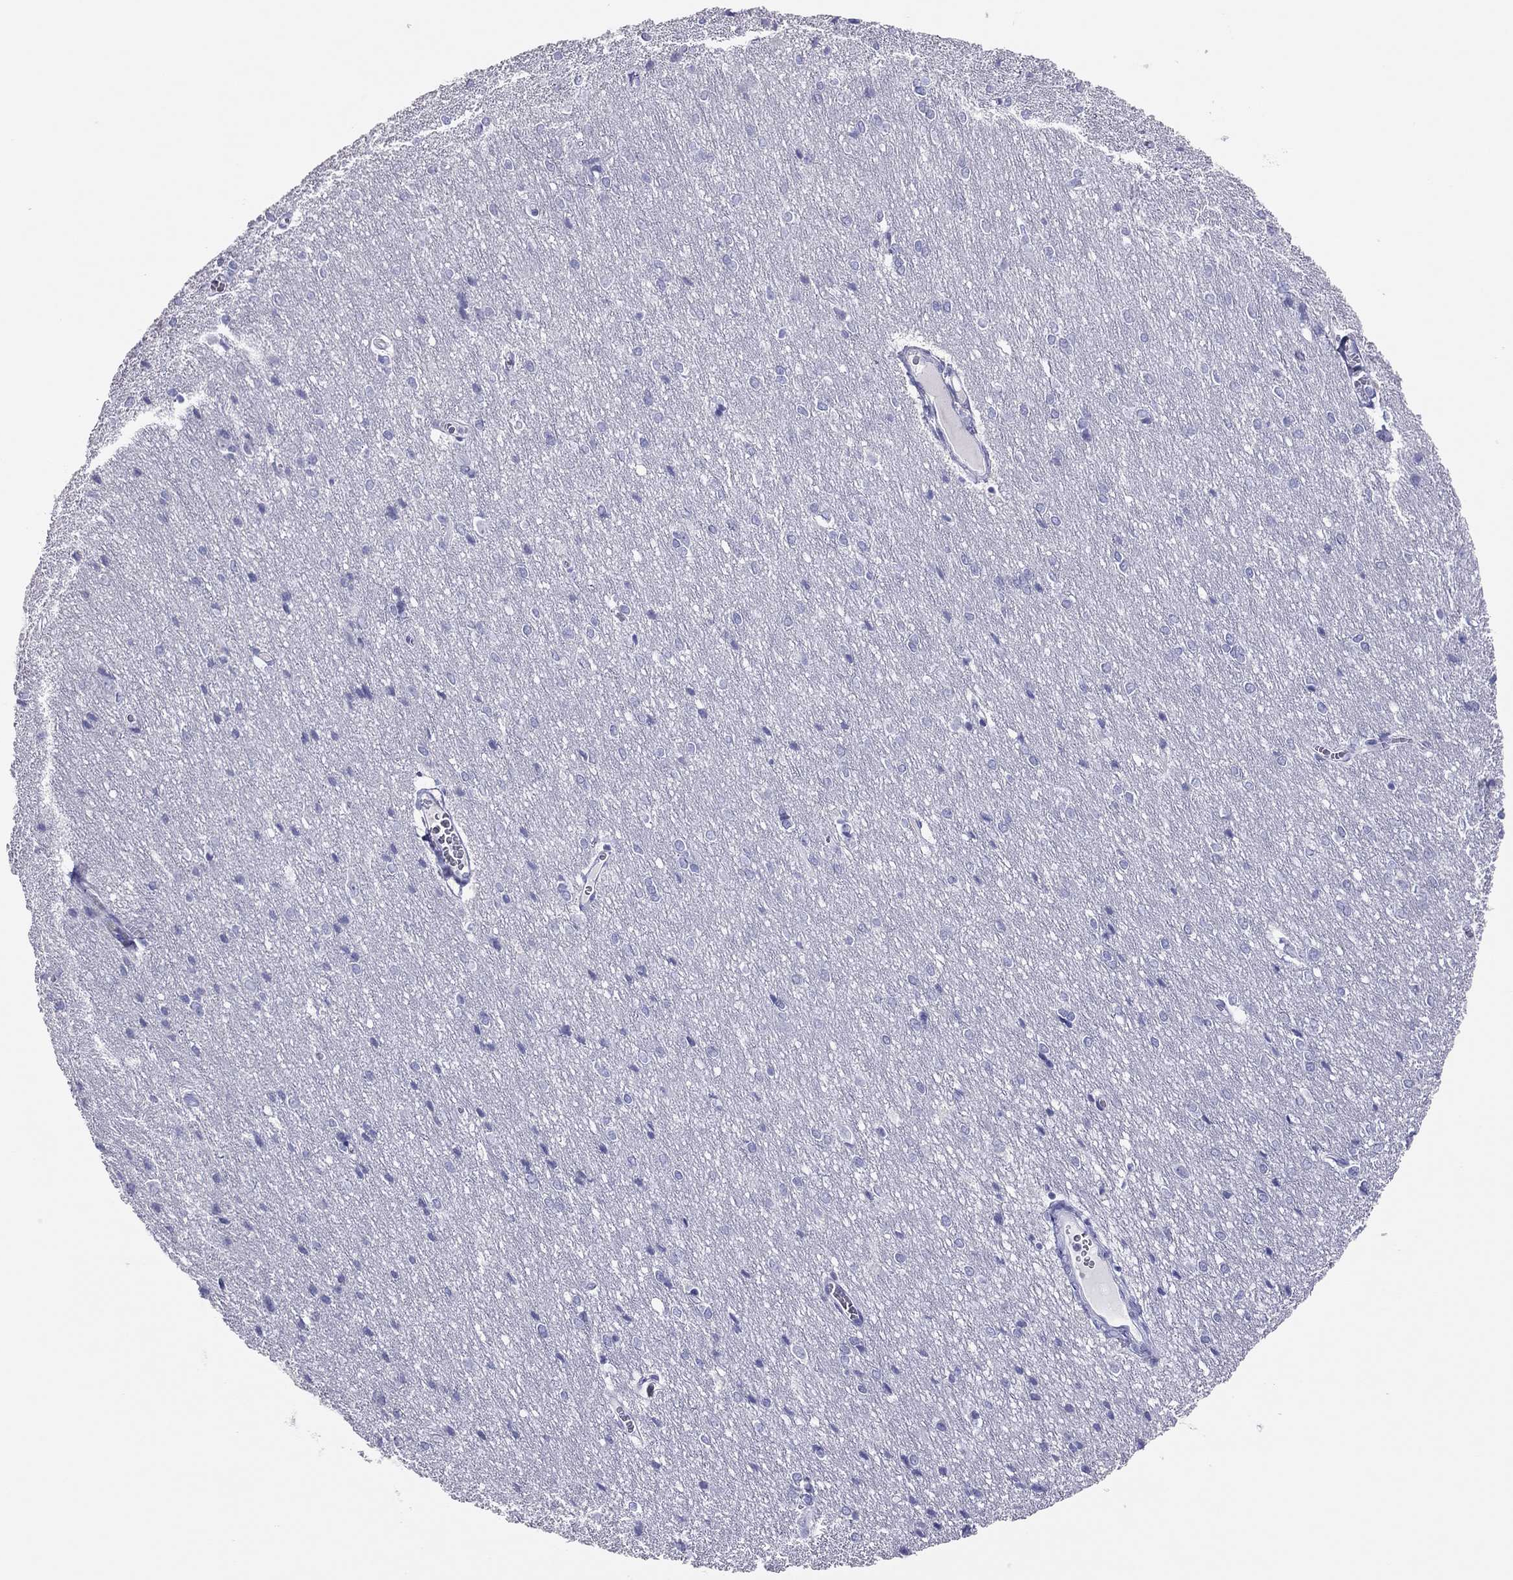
{"staining": {"intensity": "negative", "quantity": "none", "location": "none"}, "tissue": "cerebral cortex", "cell_type": "Endothelial cells", "image_type": "normal", "snomed": [{"axis": "morphology", "description": "Normal tissue, NOS"}, {"axis": "topography", "description": "Cerebral cortex"}], "caption": "A micrograph of human cerebral cortex is negative for staining in endothelial cells. (Brightfield microscopy of DAB immunohistochemistry at high magnification).", "gene": "TSHB", "patient": {"sex": "male", "age": 37}}